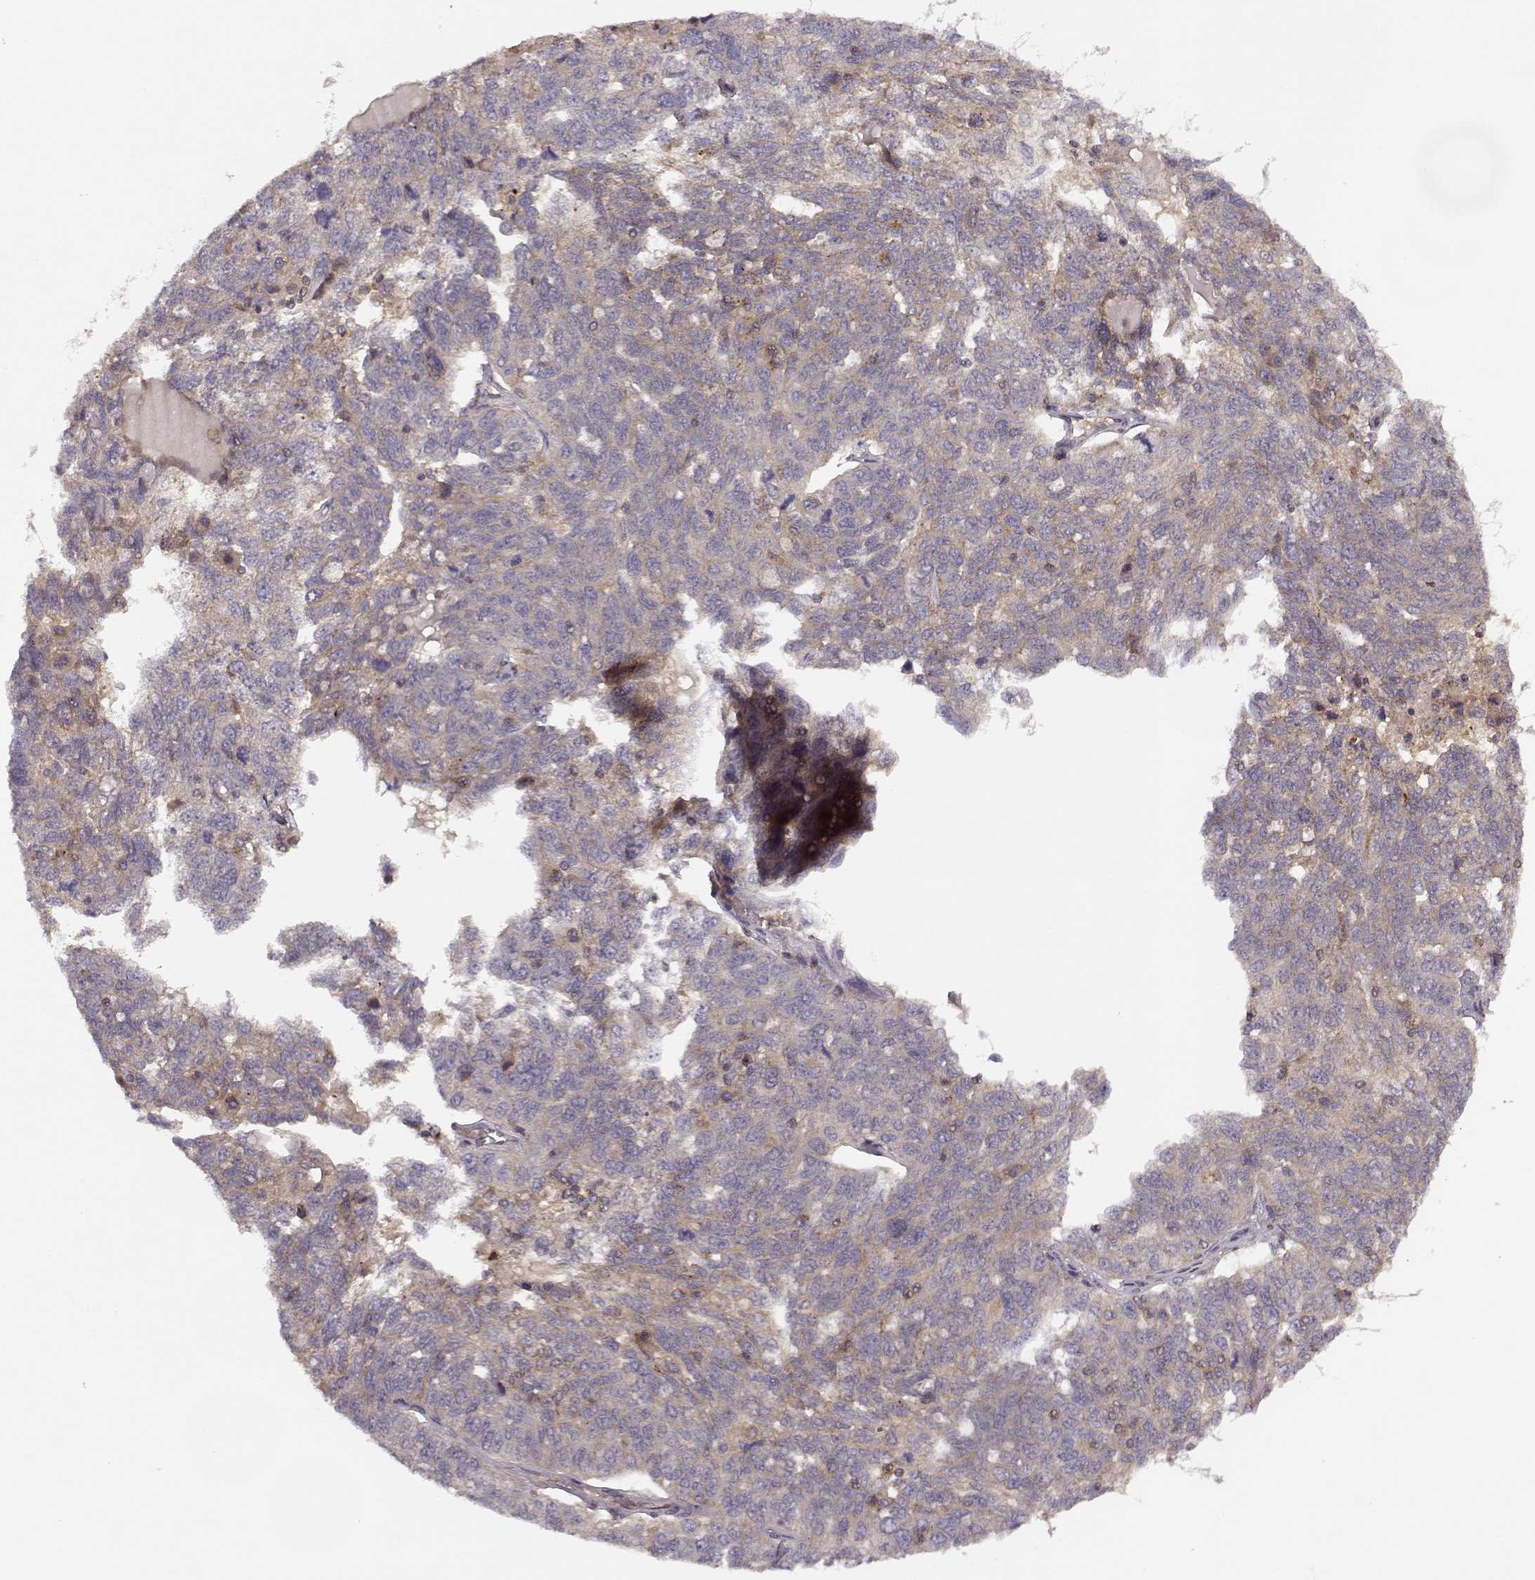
{"staining": {"intensity": "weak", "quantity": ">75%", "location": "cytoplasmic/membranous"}, "tissue": "ovarian cancer", "cell_type": "Tumor cells", "image_type": "cancer", "snomed": [{"axis": "morphology", "description": "Cystadenocarcinoma, serous, NOS"}, {"axis": "topography", "description": "Ovary"}], "caption": "Serous cystadenocarcinoma (ovarian) was stained to show a protein in brown. There is low levels of weak cytoplasmic/membranous staining in approximately >75% of tumor cells. (DAB (3,3'-diaminobenzidine) IHC, brown staining for protein, blue staining for nuclei).", "gene": "IFRD2", "patient": {"sex": "female", "age": 71}}